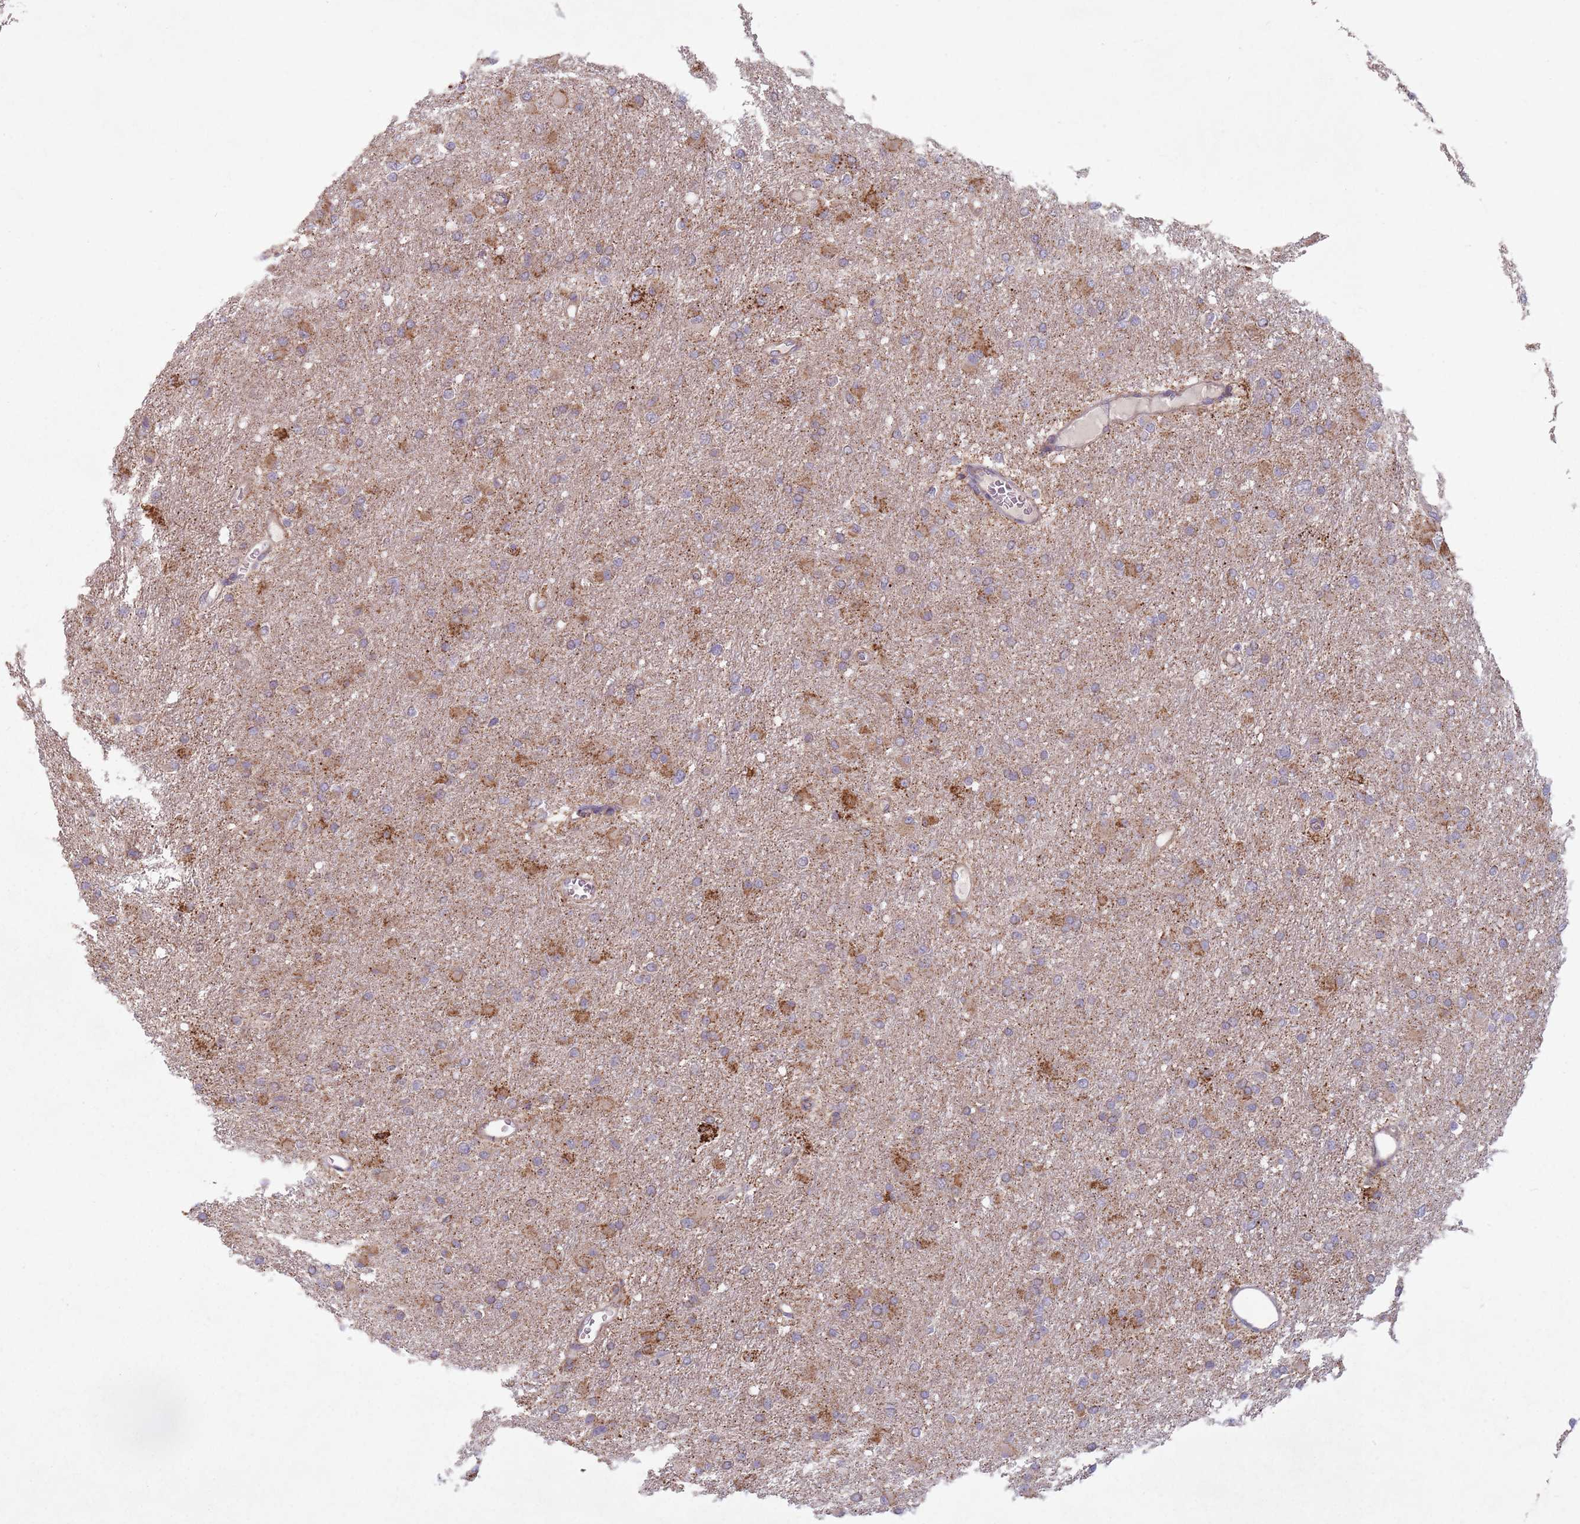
{"staining": {"intensity": "strong", "quantity": "25%-75%", "location": "cytoplasmic/membranous"}, "tissue": "glioma", "cell_type": "Tumor cells", "image_type": "cancer", "snomed": [{"axis": "morphology", "description": "Glioma, malignant, High grade"}, {"axis": "topography", "description": "Cerebral cortex"}], "caption": "Strong cytoplasmic/membranous expression for a protein is present in about 25%-75% of tumor cells of glioma using IHC.", "gene": "OR10Q1", "patient": {"sex": "female", "age": 36}}